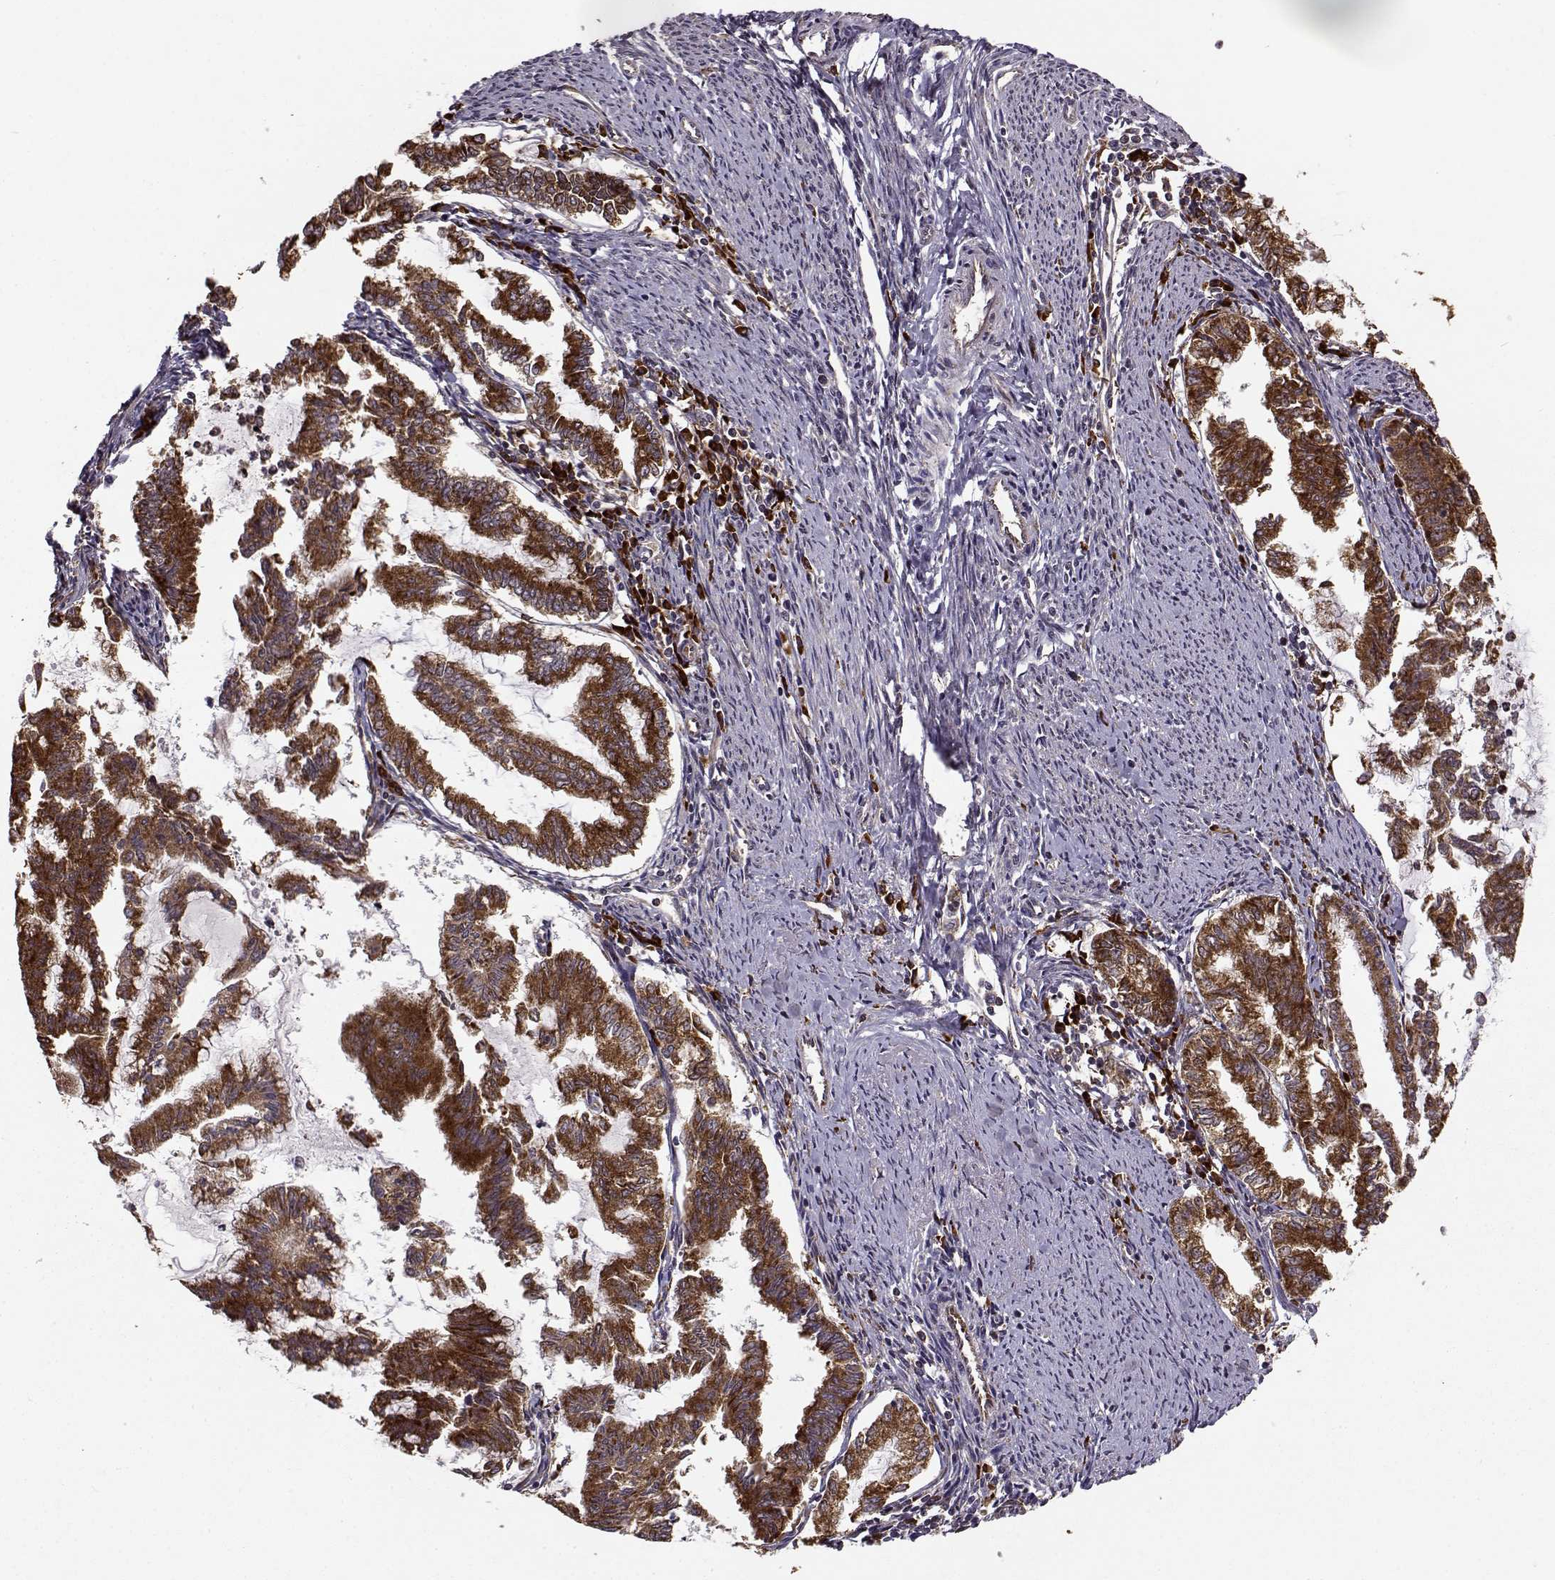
{"staining": {"intensity": "strong", "quantity": ">75%", "location": "cytoplasmic/membranous"}, "tissue": "endometrial cancer", "cell_type": "Tumor cells", "image_type": "cancer", "snomed": [{"axis": "morphology", "description": "Adenocarcinoma, NOS"}, {"axis": "topography", "description": "Endometrium"}], "caption": "Human endometrial adenocarcinoma stained with a protein marker shows strong staining in tumor cells.", "gene": "RPL31", "patient": {"sex": "female", "age": 79}}